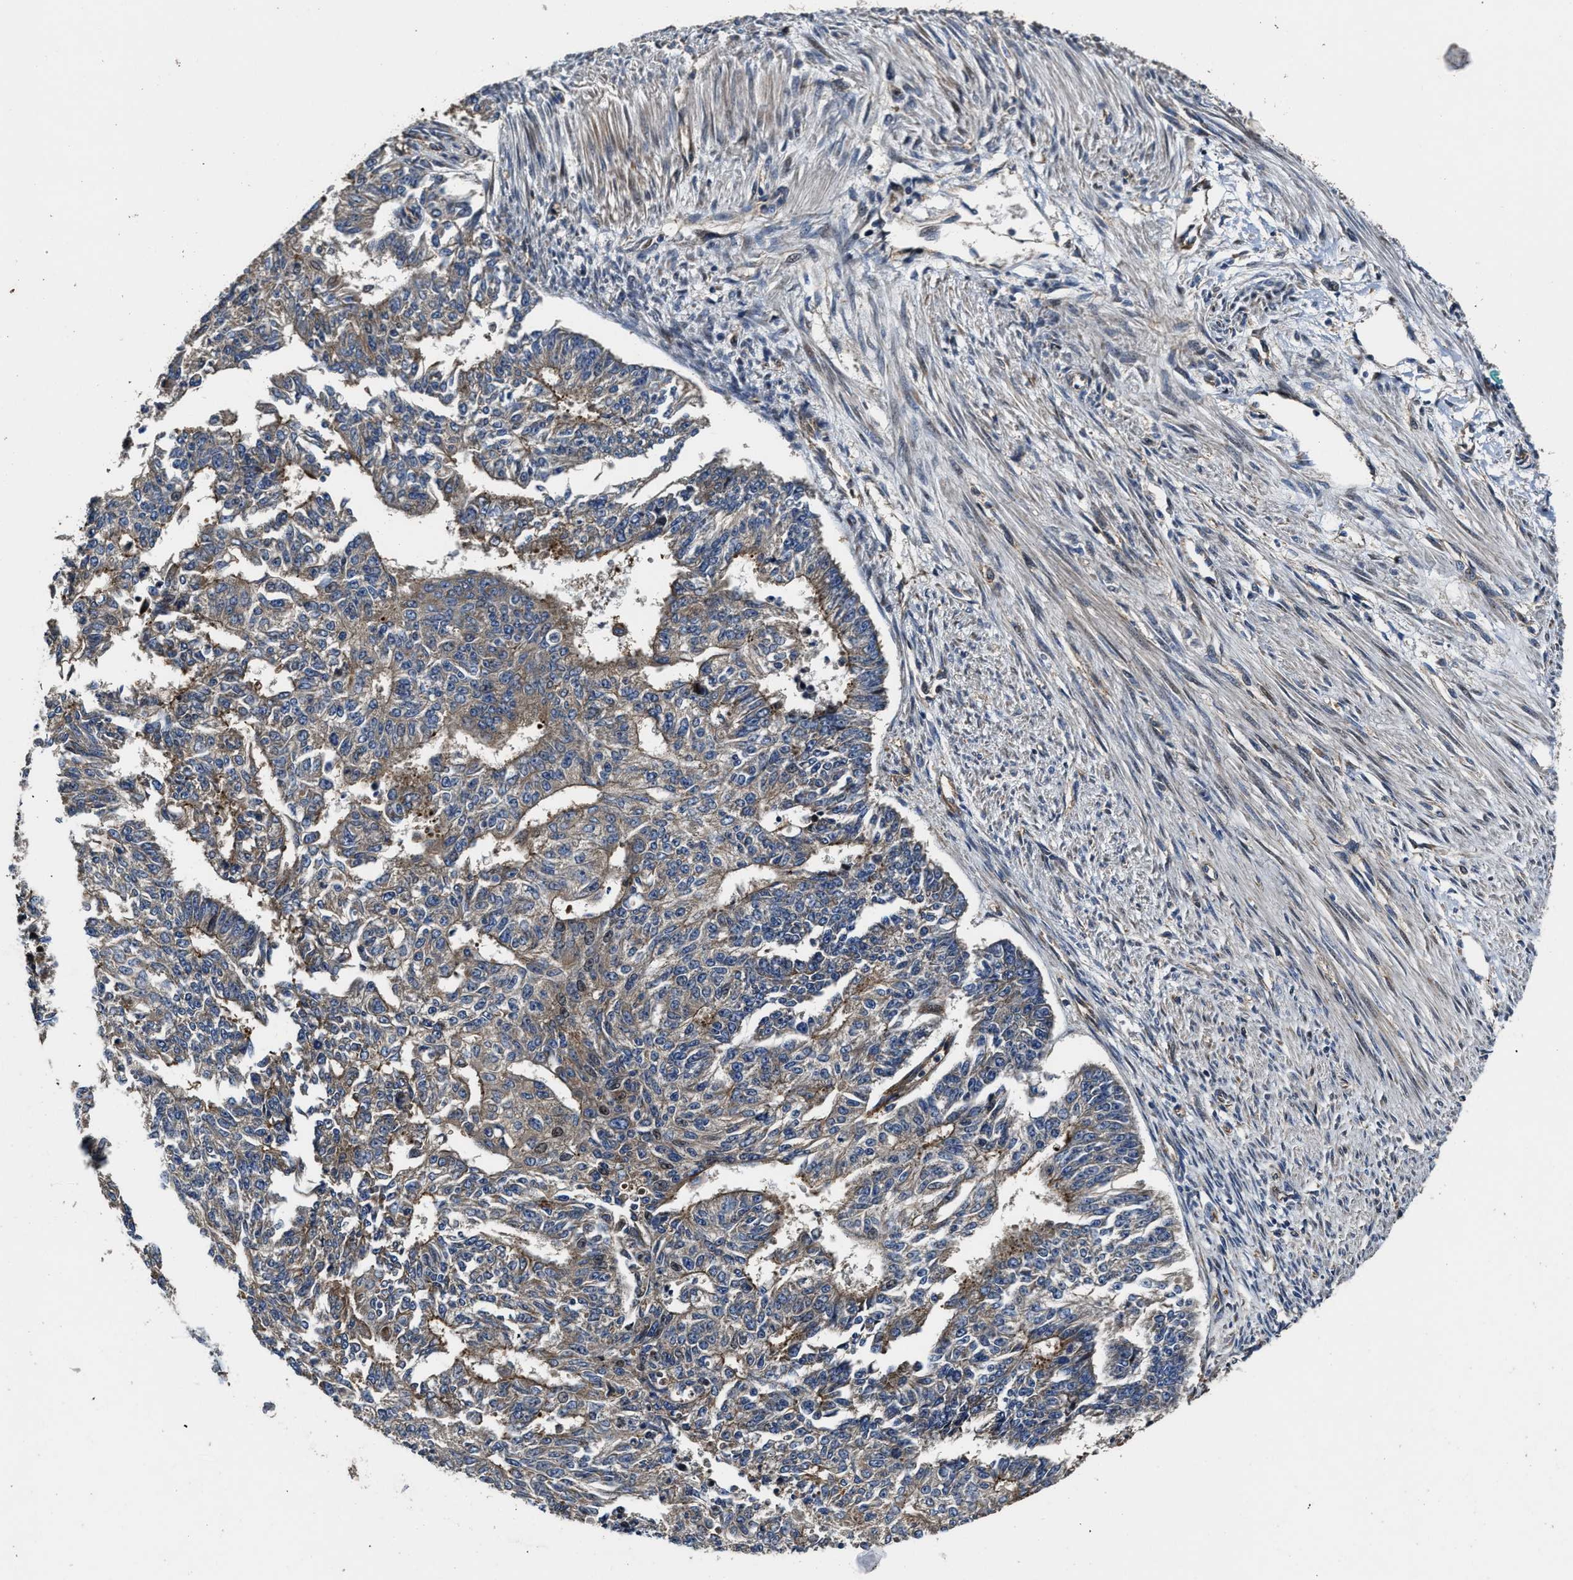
{"staining": {"intensity": "weak", "quantity": "25%-75%", "location": "cytoplasmic/membranous"}, "tissue": "endometrial cancer", "cell_type": "Tumor cells", "image_type": "cancer", "snomed": [{"axis": "morphology", "description": "Adenocarcinoma, NOS"}, {"axis": "topography", "description": "Endometrium"}], "caption": "Protein expression analysis of endometrial adenocarcinoma displays weak cytoplasmic/membranous positivity in about 25%-75% of tumor cells.", "gene": "PTAR1", "patient": {"sex": "female", "age": 32}}